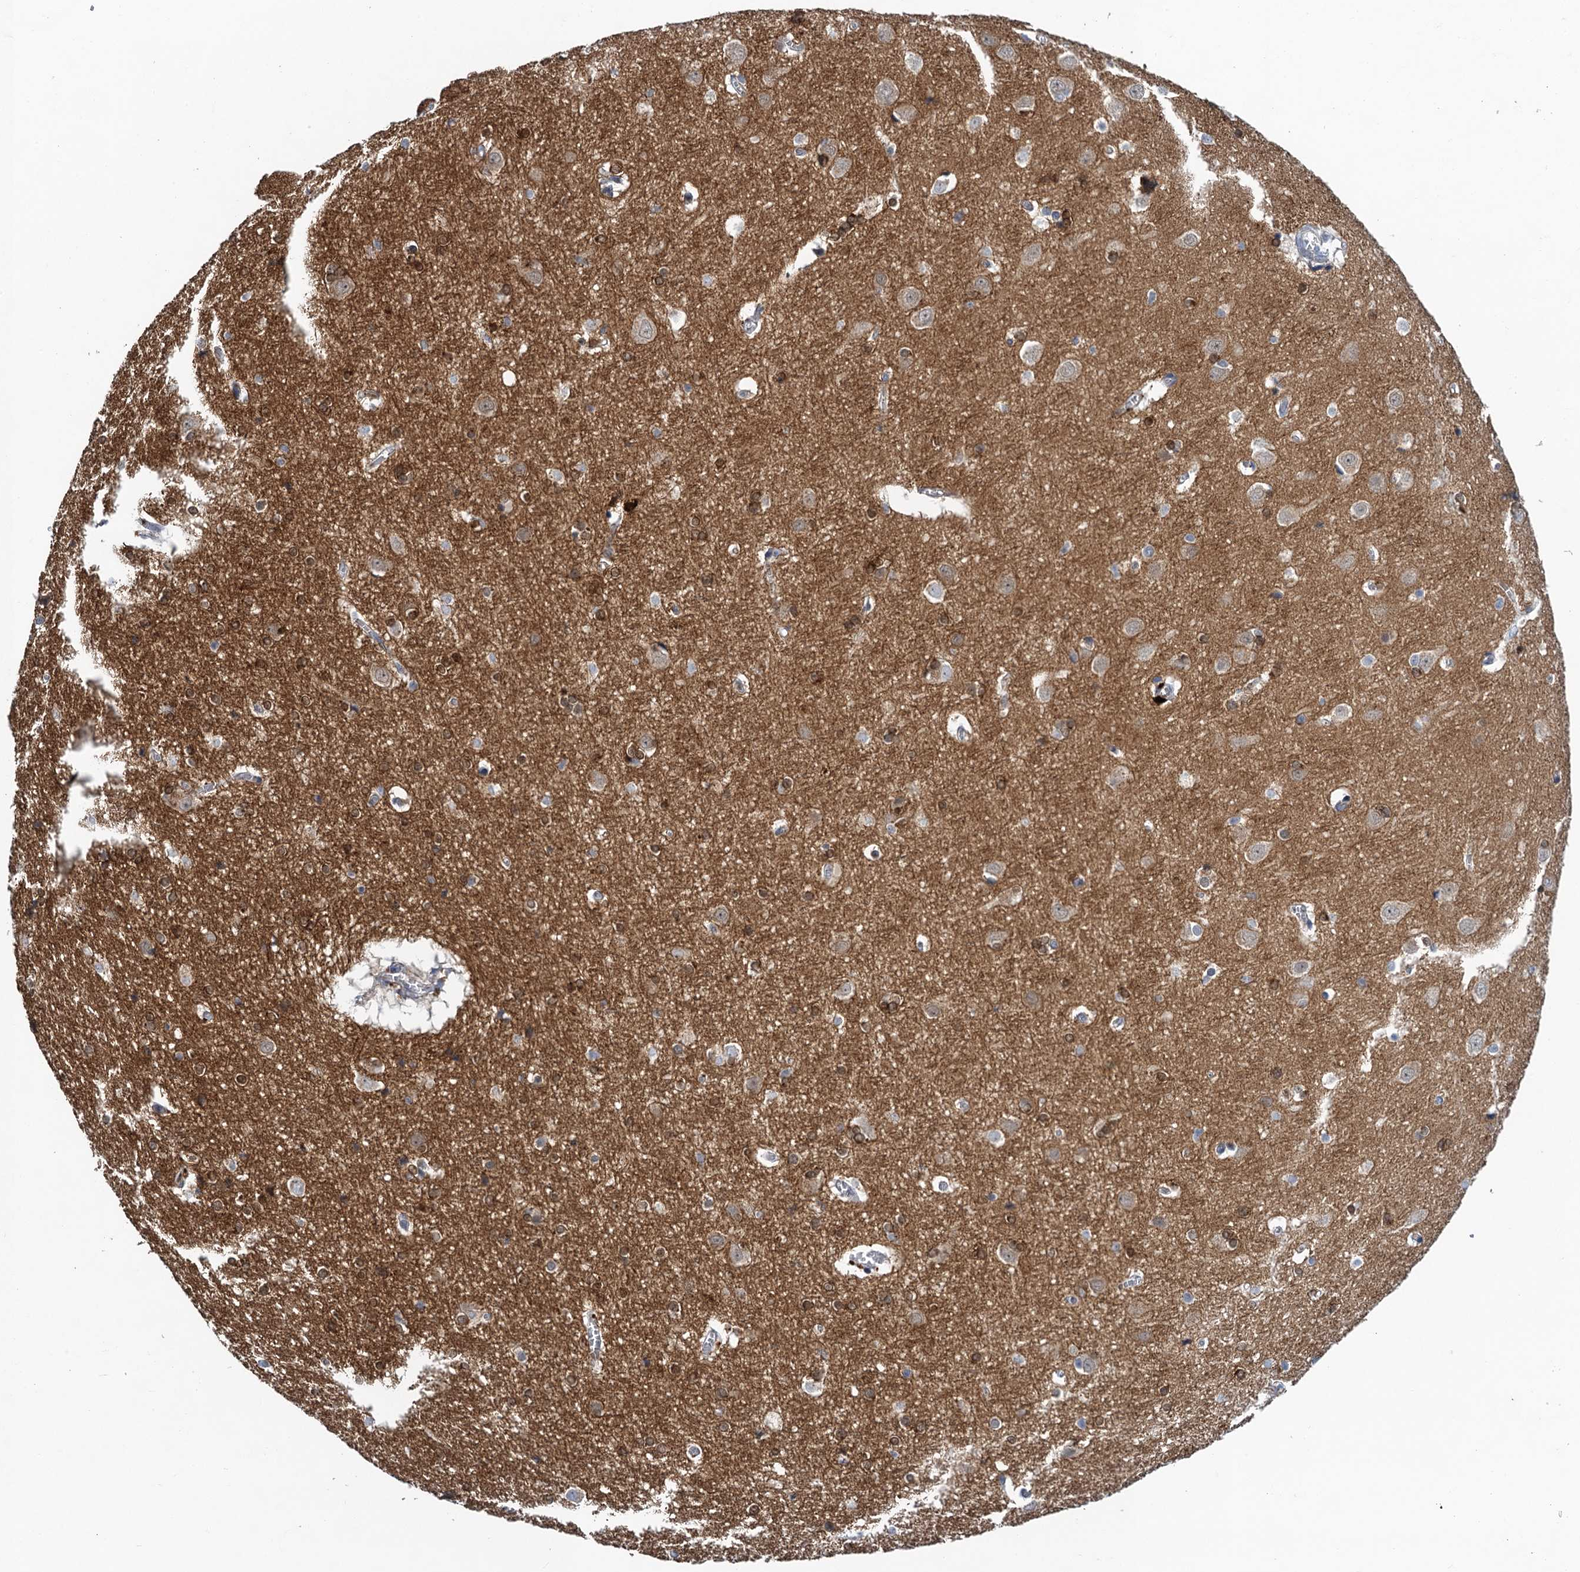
{"staining": {"intensity": "negative", "quantity": "none", "location": "none"}, "tissue": "cerebral cortex", "cell_type": "Endothelial cells", "image_type": "normal", "snomed": [{"axis": "morphology", "description": "Normal tissue, NOS"}, {"axis": "topography", "description": "Cerebral cortex"}], "caption": "DAB (3,3'-diaminobenzidine) immunohistochemical staining of benign human cerebral cortex shows no significant staining in endothelial cells. (DAB immunohistochemistry (IHC) visualized using brightfield microscopy, high magnification).", "gene": "MDM1", "patient": {"sex": "male", "age": 54}}